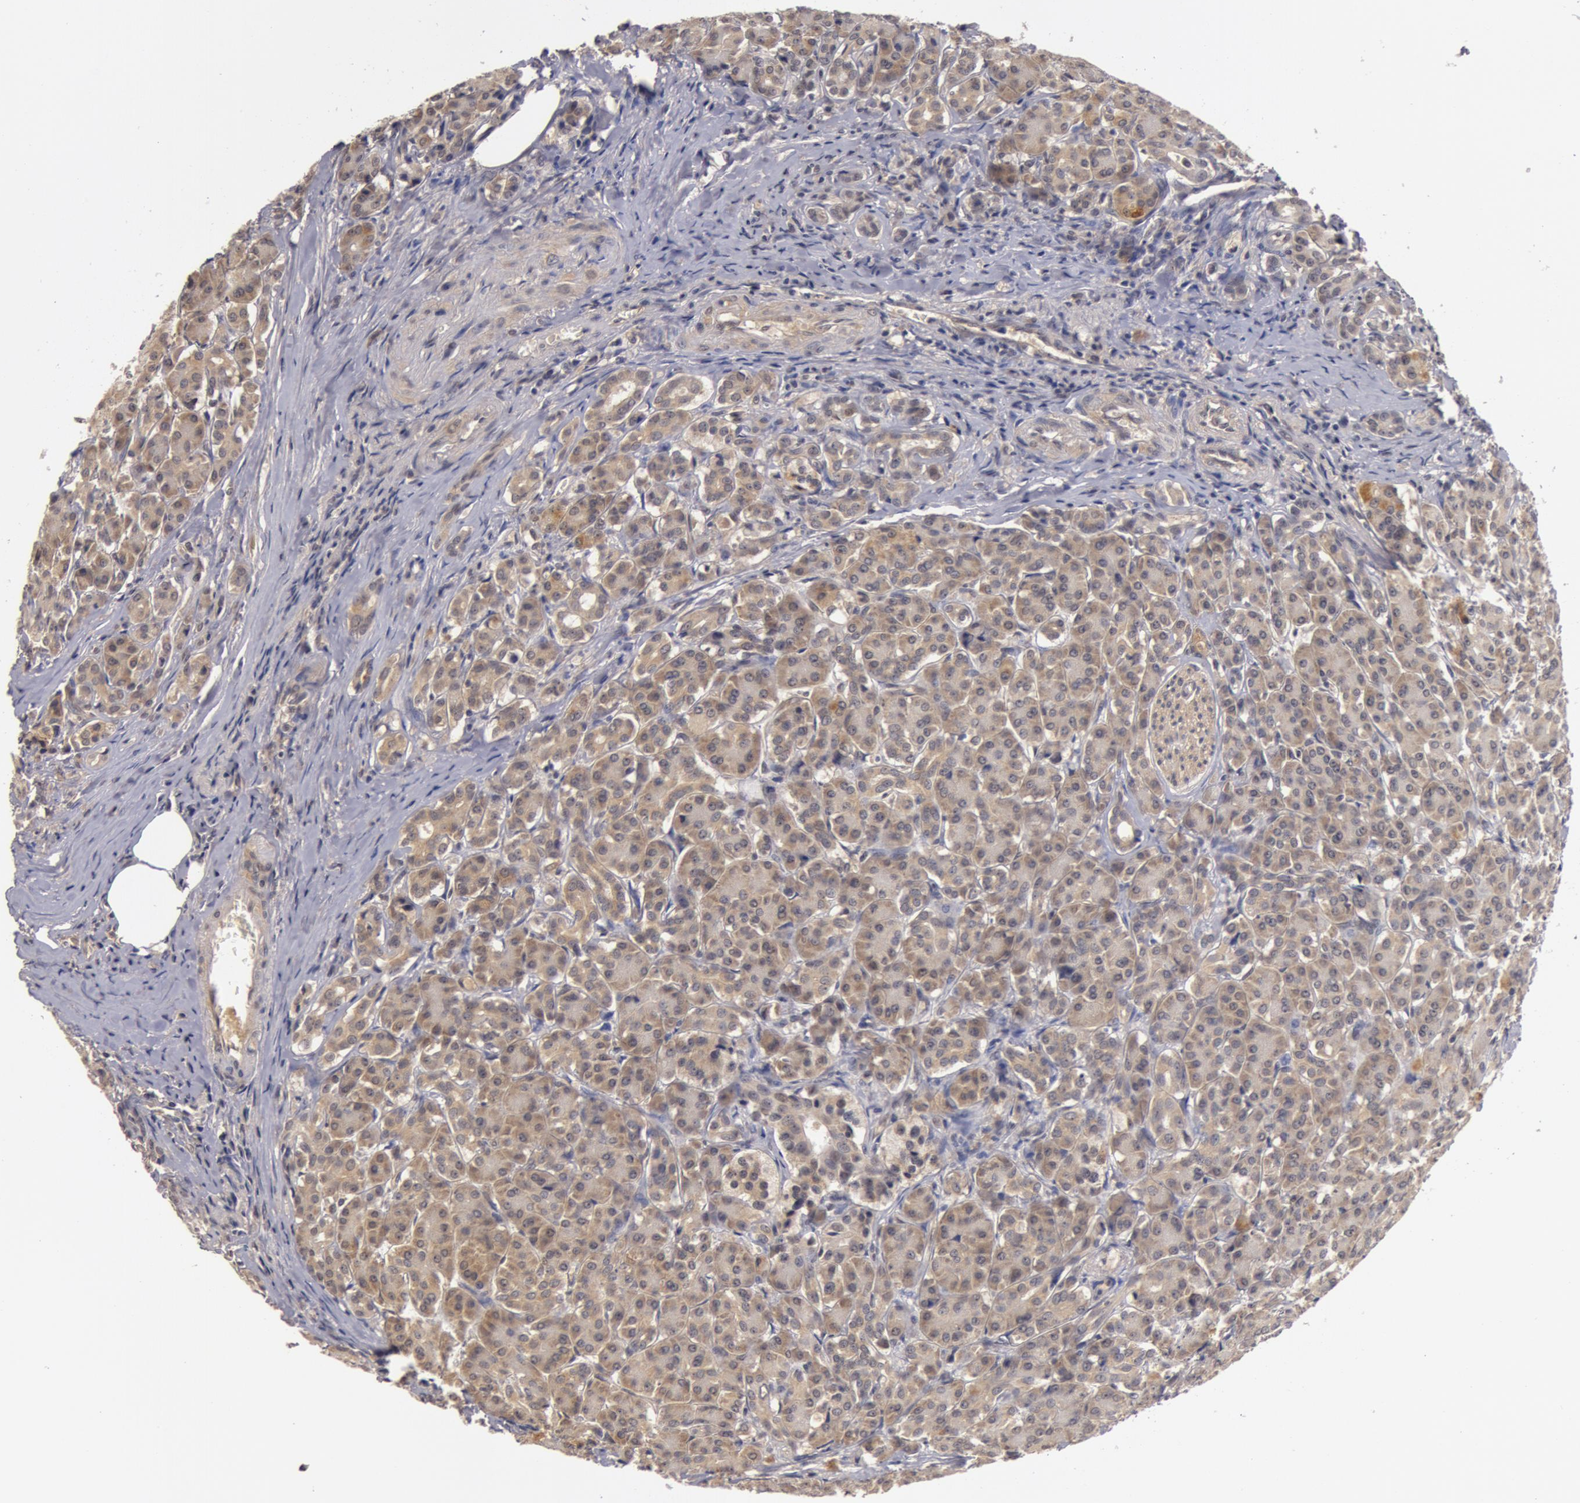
{"staining": {"intensity": "weak", "quantity": ">75%", "location": "cytoplasmic/membranous"}, "tissue": "pancreas", "cell_type": "Exocrine glandular cells", "image_type": "normal", "snomed": [{"axis": "morphology", "description": "Normal tissue, NOS"}, {"axis": "topography", "description": "Lymph node"}, {"axis": "topography", "description": "Pancreas"}], "caption": "A brown stain shows weak cytoplasmic/membranous positivity of a protein in exocrine glandular cells of benign pancreas. (DAB (3,3'-diaminobenzidine) IHC with brightfield microscopy, high magnification).", "gene": "BCHE", "patient": {"sex": "male", "age": 59}}